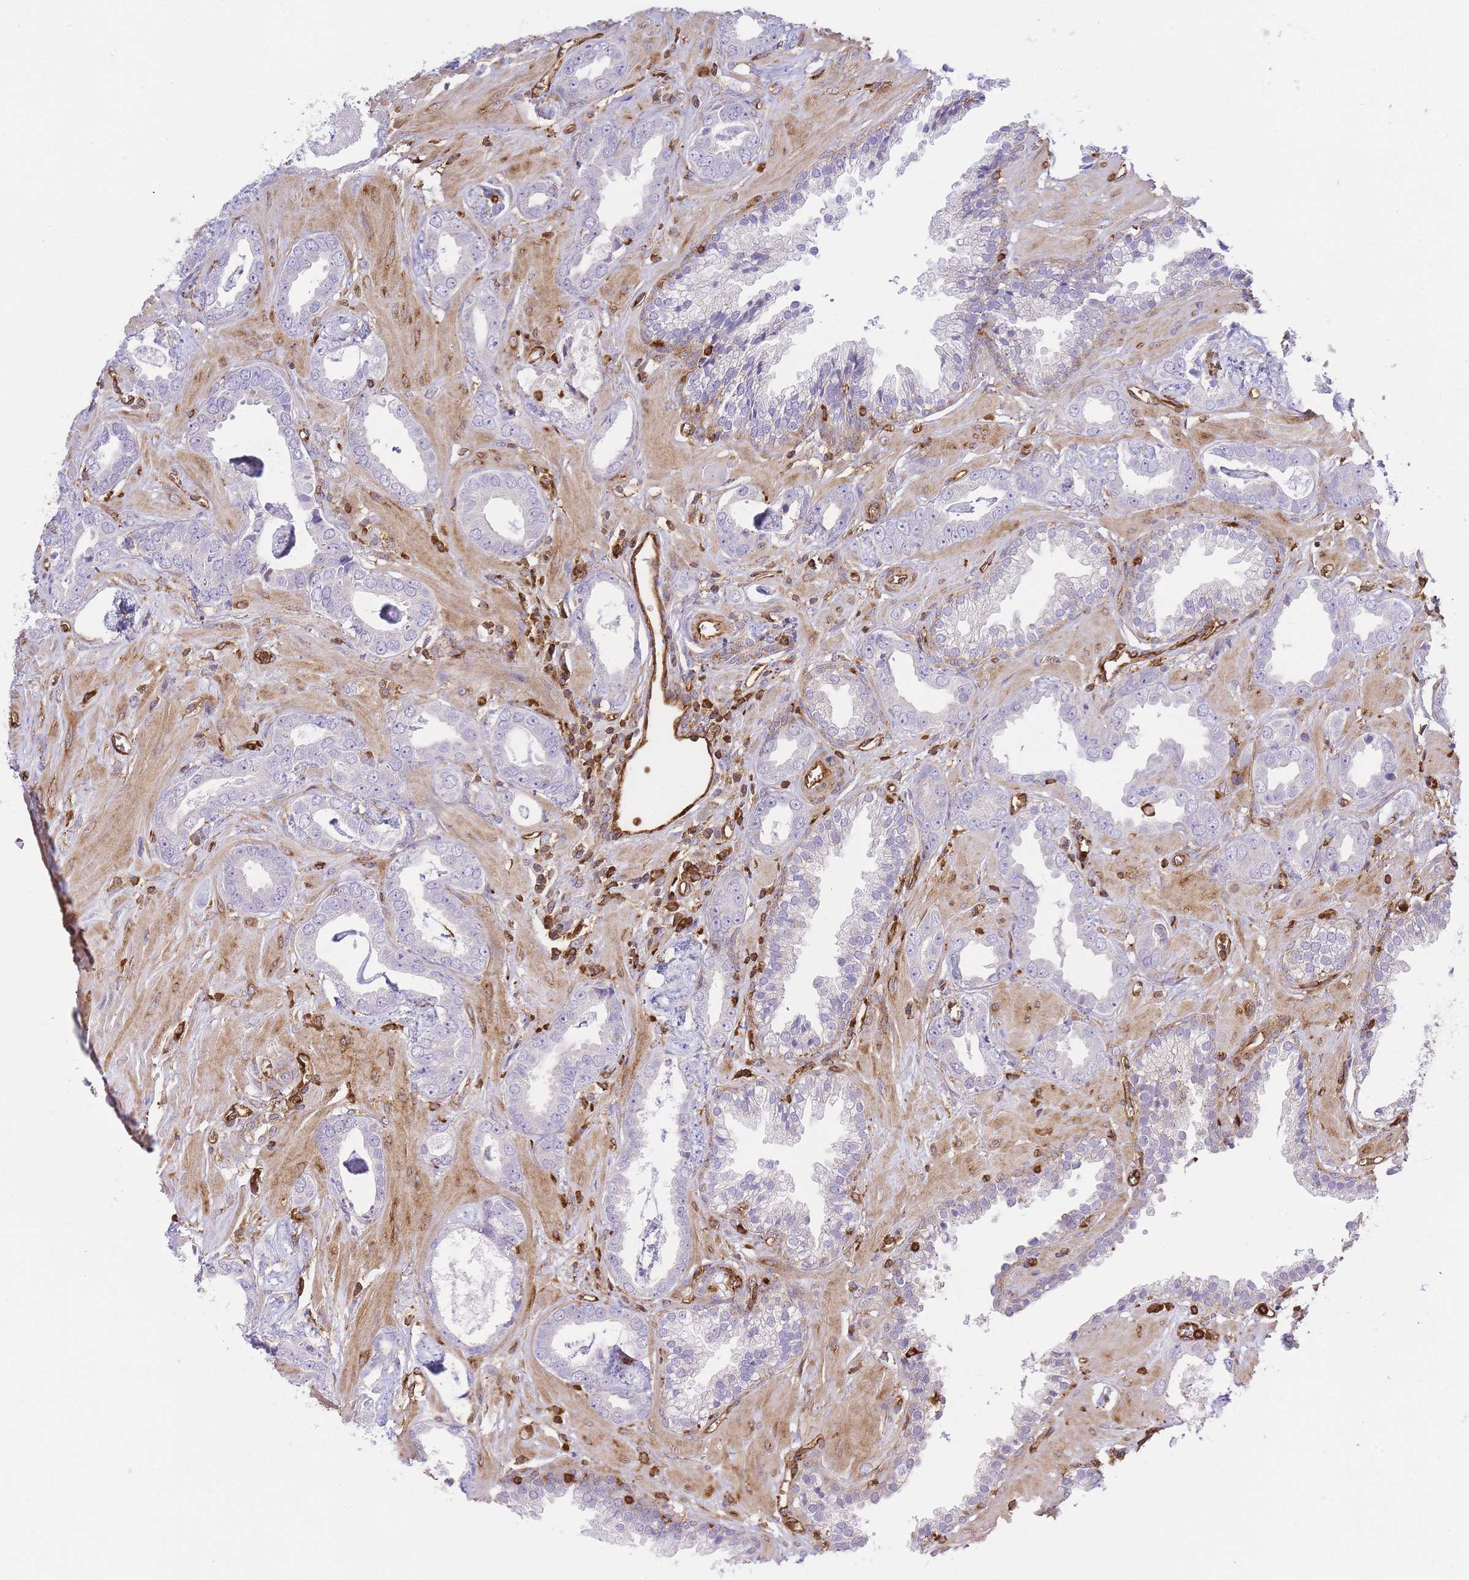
{"staining": {"intensity": "negative", "quantity": "none", "location": "none"}, "tissue": "prostate cancer", "cell_type": "Tumor cells", "image_type": "cancer", "snomed": [{"axis": "morphology", "description": "Adenocarcinoma, Low grade"}, {"axis": "topography", "description": "Prostate"}], "caption": "DAB (3,3'-diaminobenzidine) immunohistochemical staining of prostate cancer exhibits no significant positivity in tumor cells.", "gene": "MSN", "patient": {"sex": "male", "age": 60}}